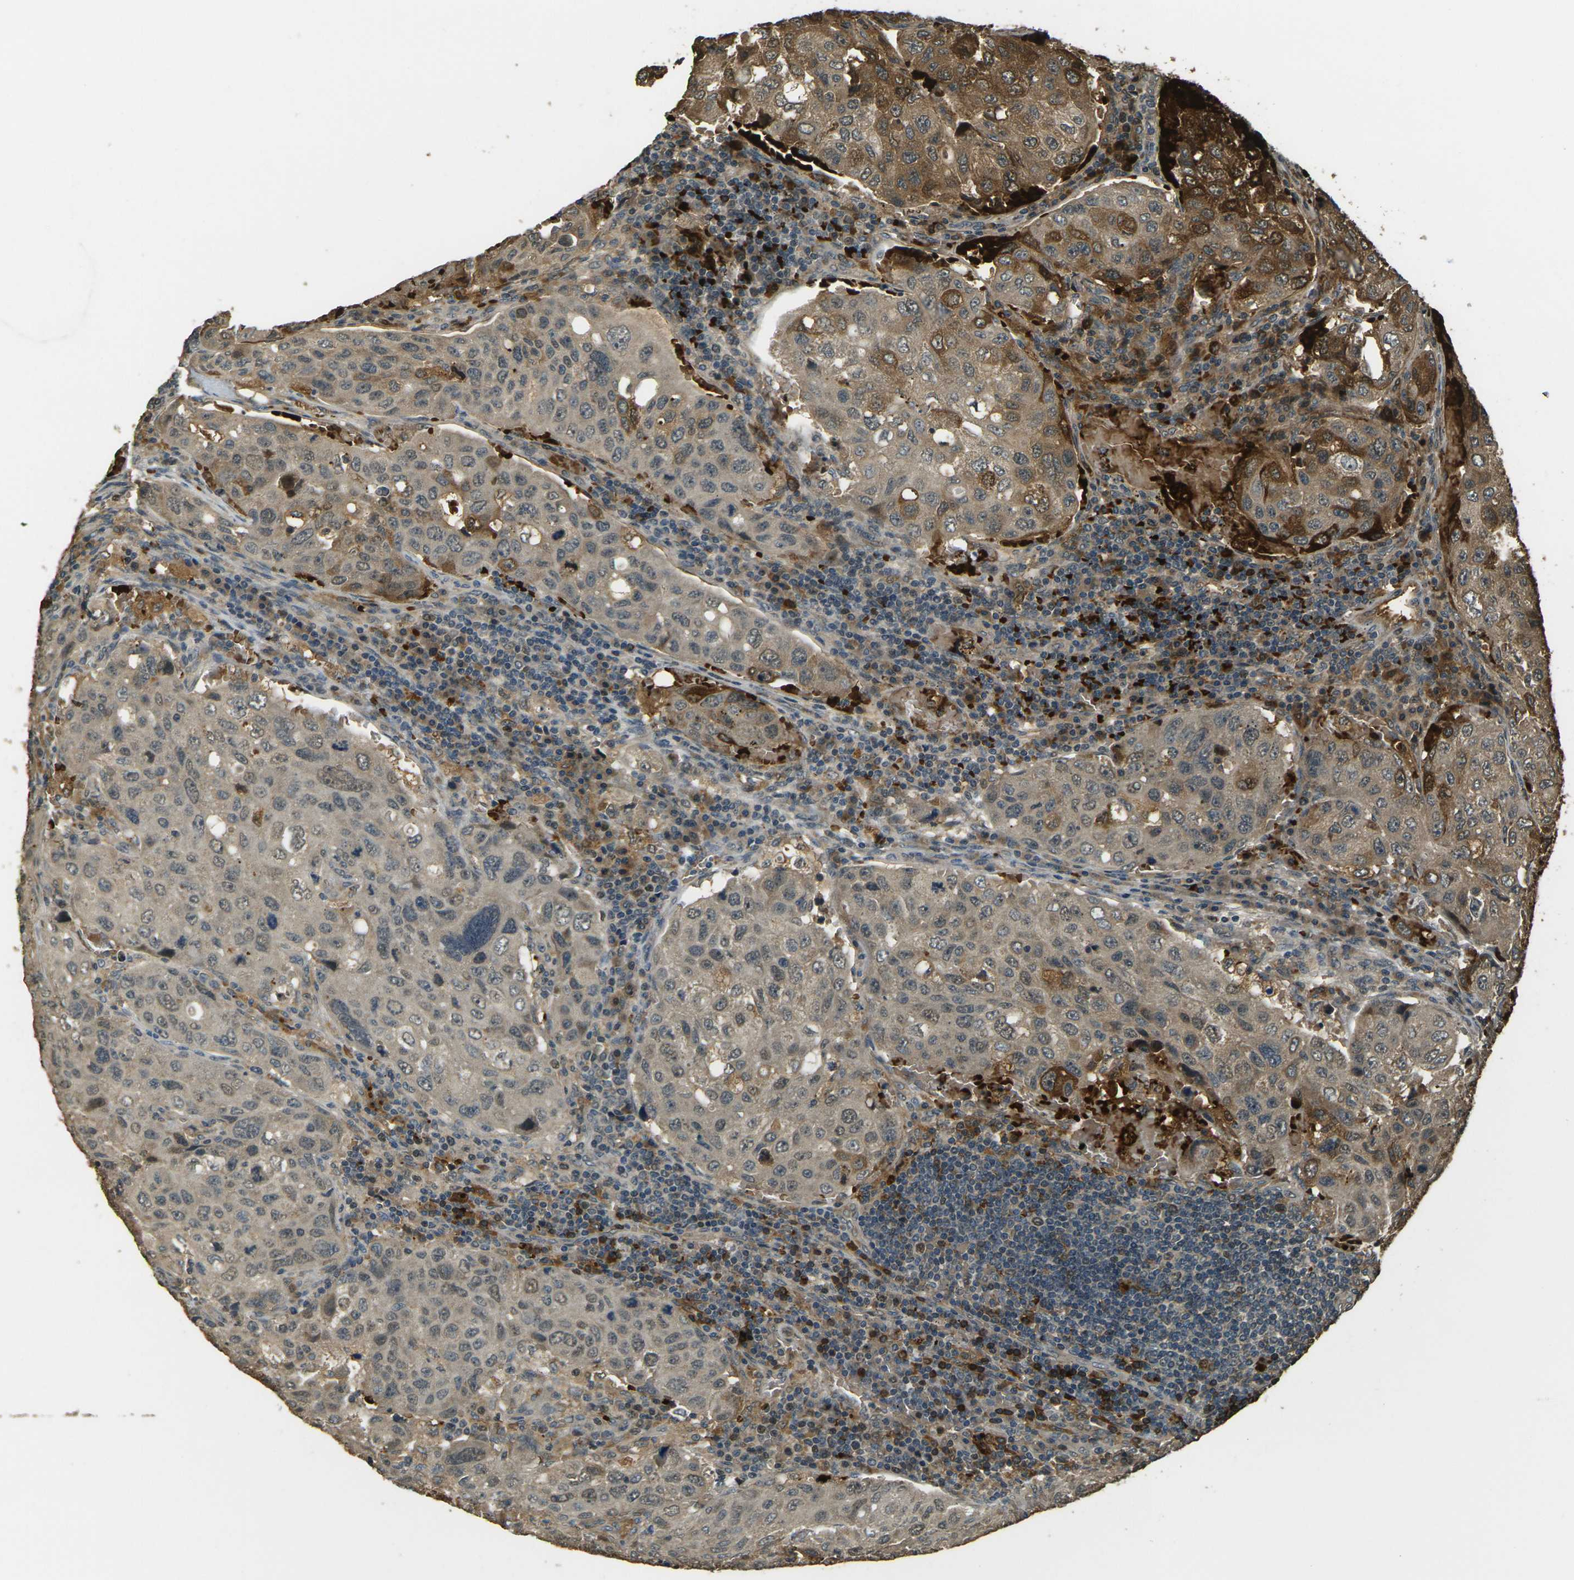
{"staining": {"intensity": "moderate", "quantity": "<25%", "location": "cytoplasmic/membranous"}, "tissue": "urothelial cancer", "cell_type": "Tumor cells", "image_type": "cancer", "snomed": [{"axis": "morphology", "description": "Urothelial carcinoma, High grade"}, {"axis": "topography", "description": "Lymph node"}, {"axis": "topography", "description": "Urinary bladder"}], "caption": "Urothelial cancer tissue shows moderate cytoplasmic/membranous staining in about <25% of tumor cells The protein is stained brown, and the nuclei are stained in blue (DAB IHC with brightfield microscopy, high magnification).", "gene": "TOR1A", "patient": {"sex": "male", "age": 51}}